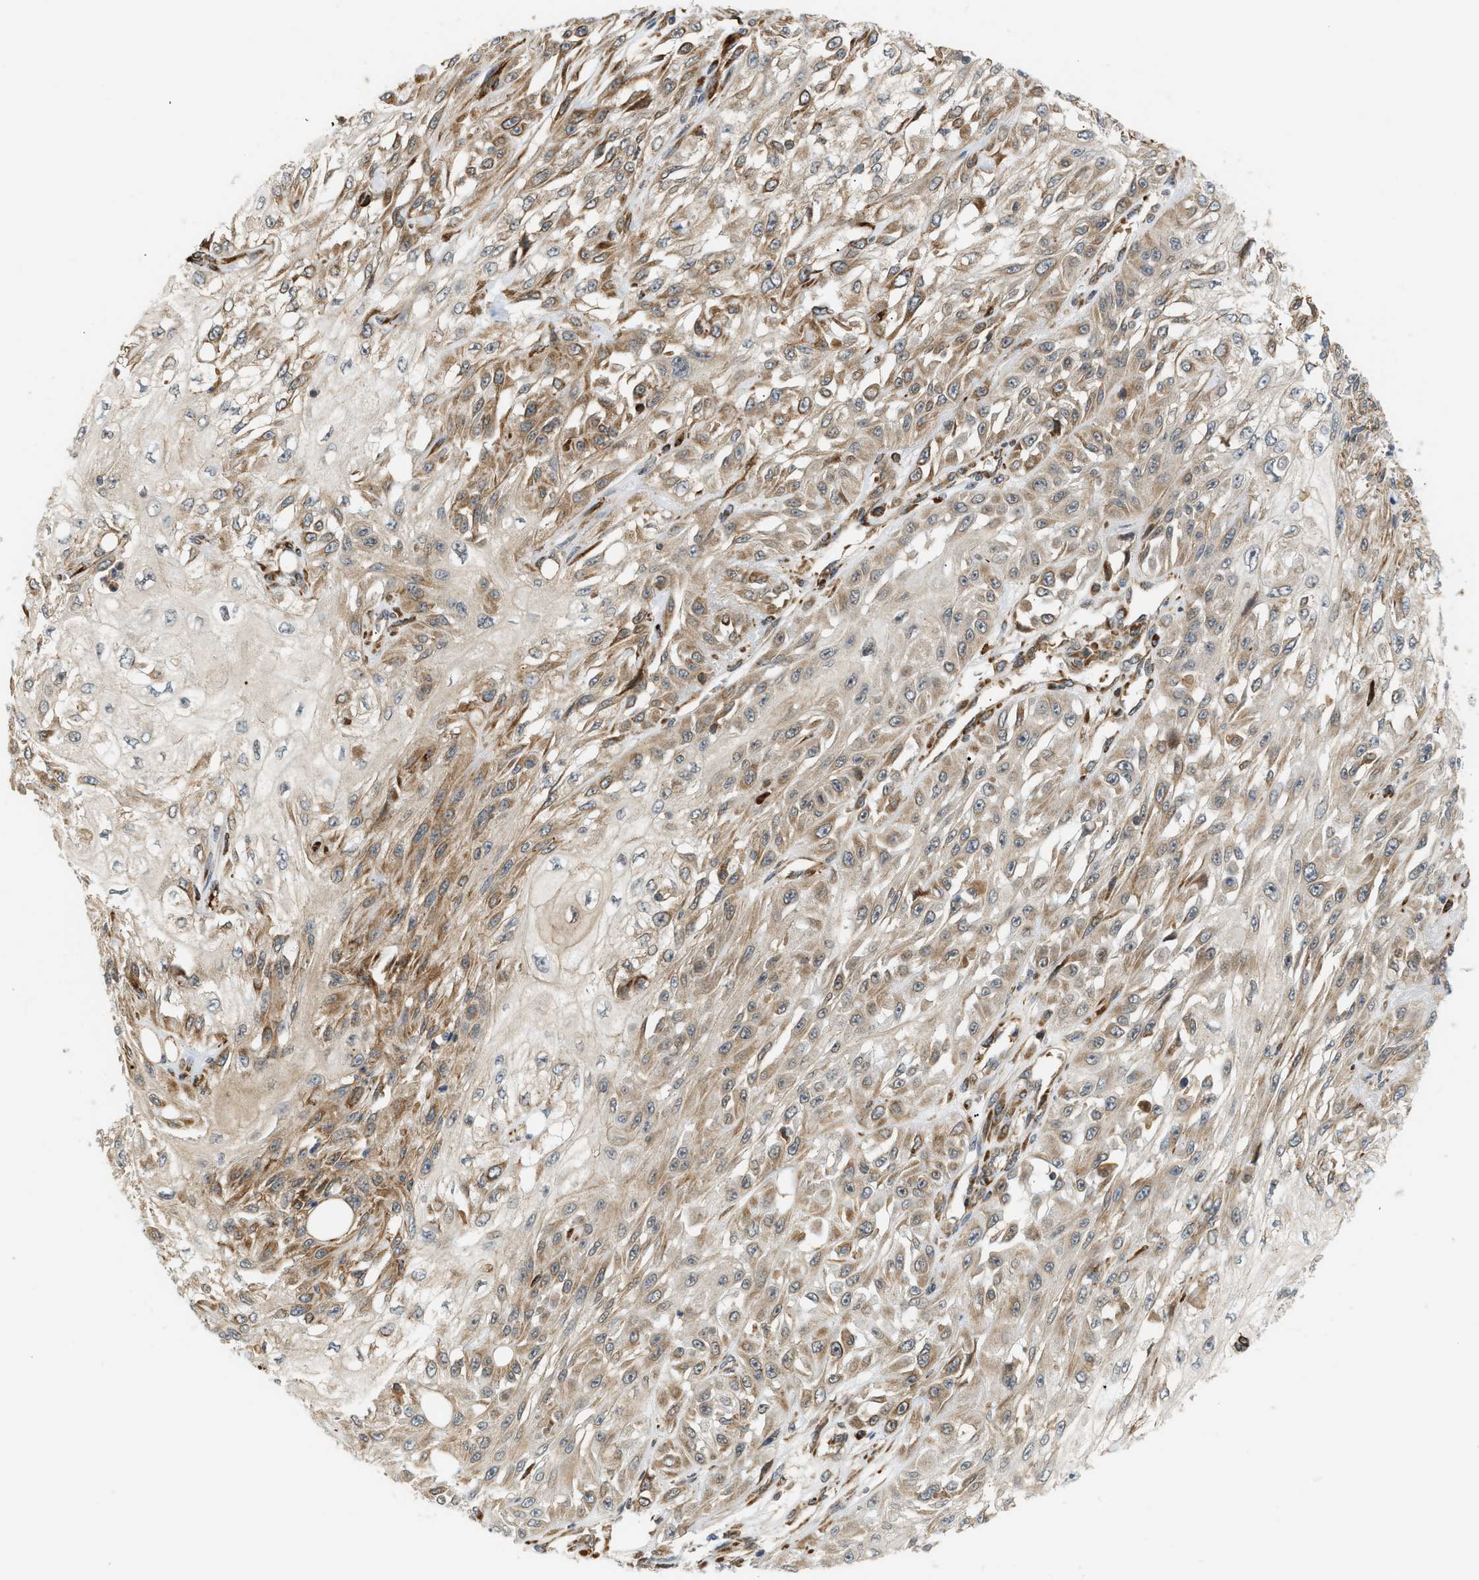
{"staining": {"intensity": "moderate", "quantity": ">75%", "location": "cytoplasmic/membranous"}, "tissue": "skin cancer", "cell_type": "Tumor cells", "image_type": "cancer", "snomed": [{"axis": "morphology", "description": "Squamous cell carcinoma, NOS"}, {"axis": "morphology", "description": "Squamous cell carcinoma, metastatic, NOS"}, {"axis": "topography", "description": "Skin"}, {"axis": "topography", "description": "Lymph node"}], "caption": "Moderate cytoplasmic/membranous staining is appreciated in about >75% of tumor cells in skin metastatic squamous cell carcinoma.", "gene": "PLCG2", "patient": {"sex": "male", "age": 75}}